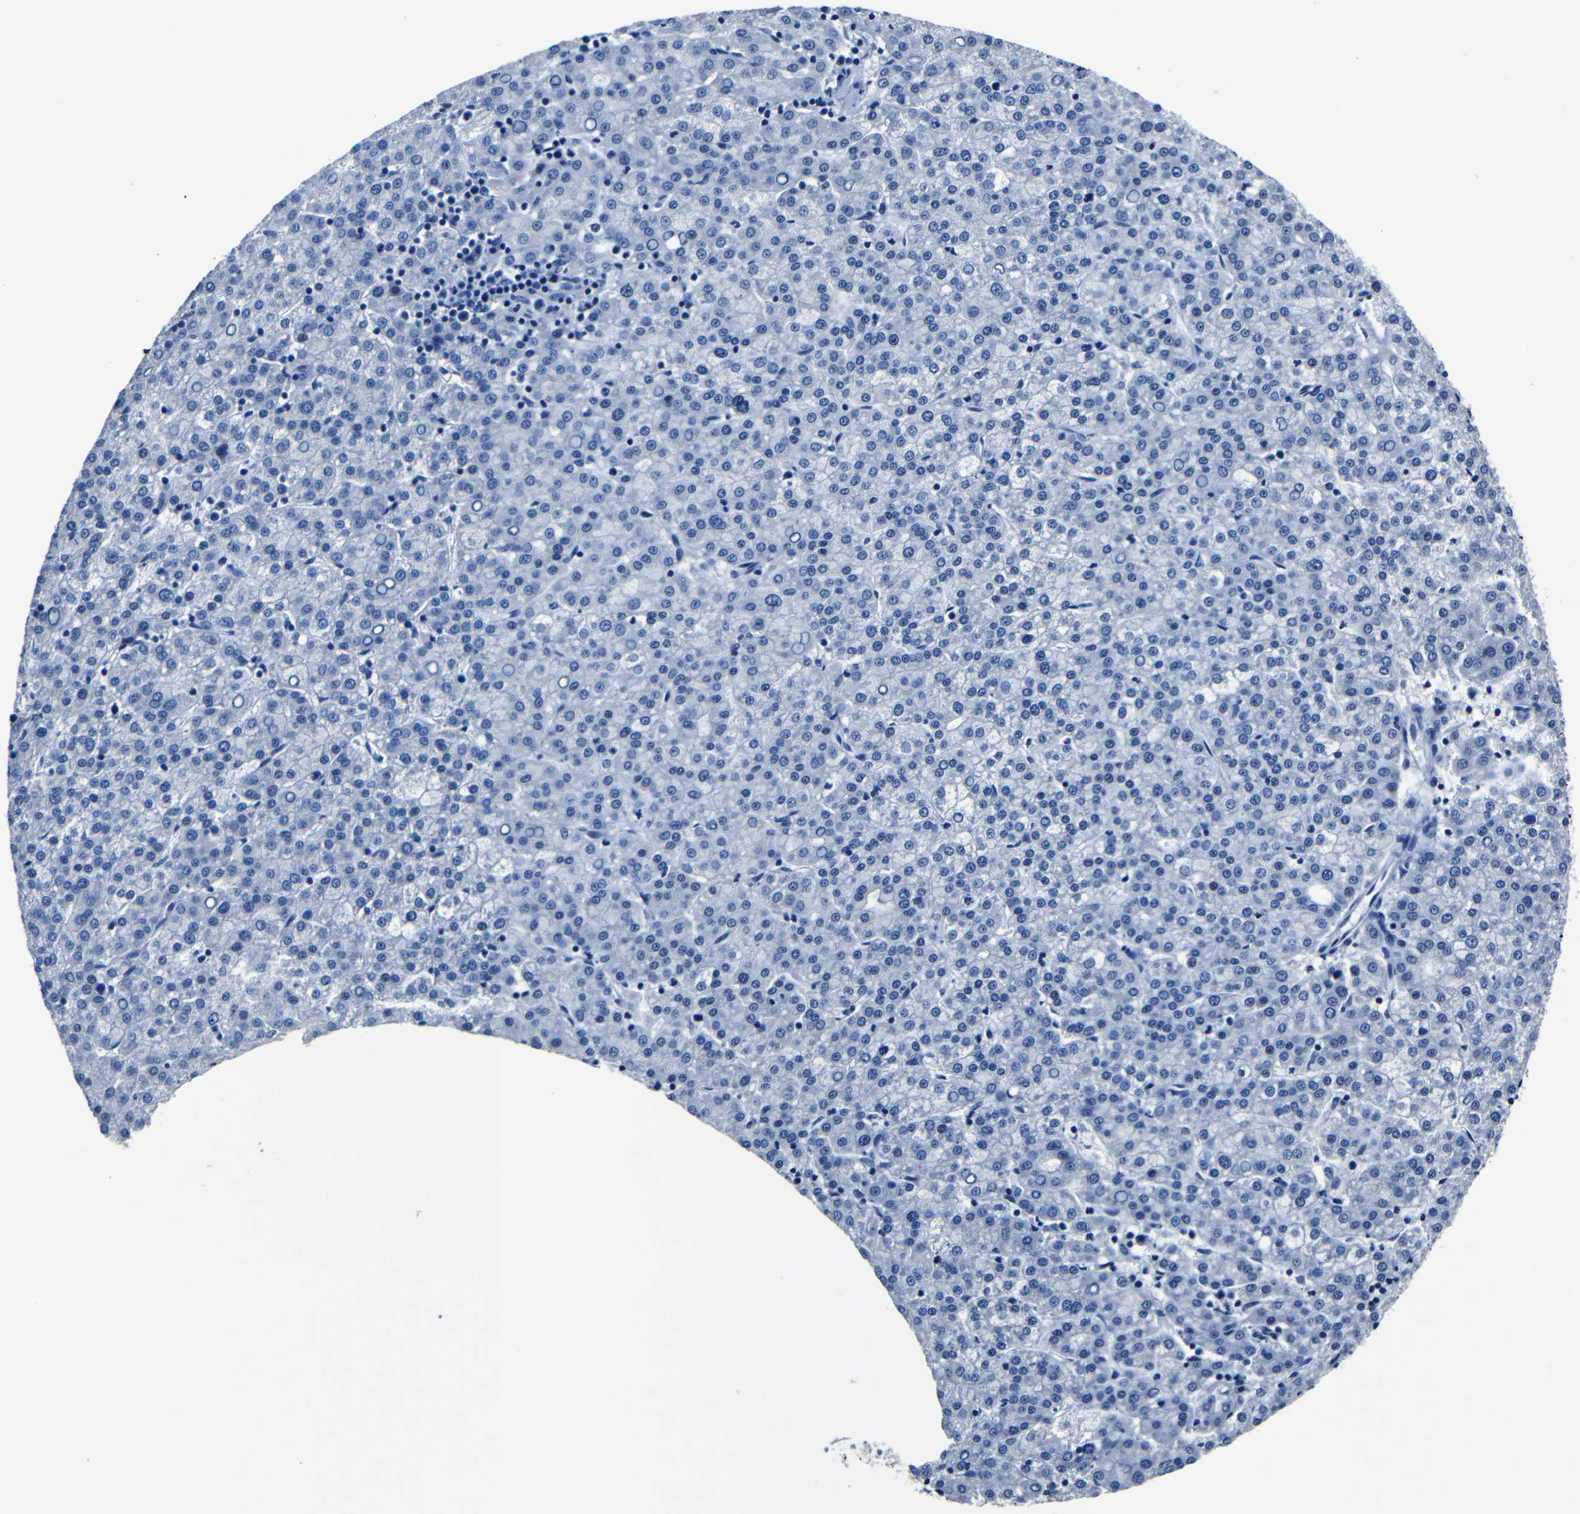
{"staining": {"intensity": "negative", "quantity": "none", "location": "none"}, "tissue": "liver cancer", "cell_type": "Tumor cells", "image_type": "cancer", "snomed": [{"axis": "morphology", "description": "Carcinoma, Hepatocellular, NOS"}, {"axis": "topography", "description": "Liver"}], "caption": "Liver hepatocellular carcinoma was stained to show a protein in brown. There is no significant staining in tumor cells.", "gene": "NCMAP", "patient": {"sex": "female", "age": 58}}